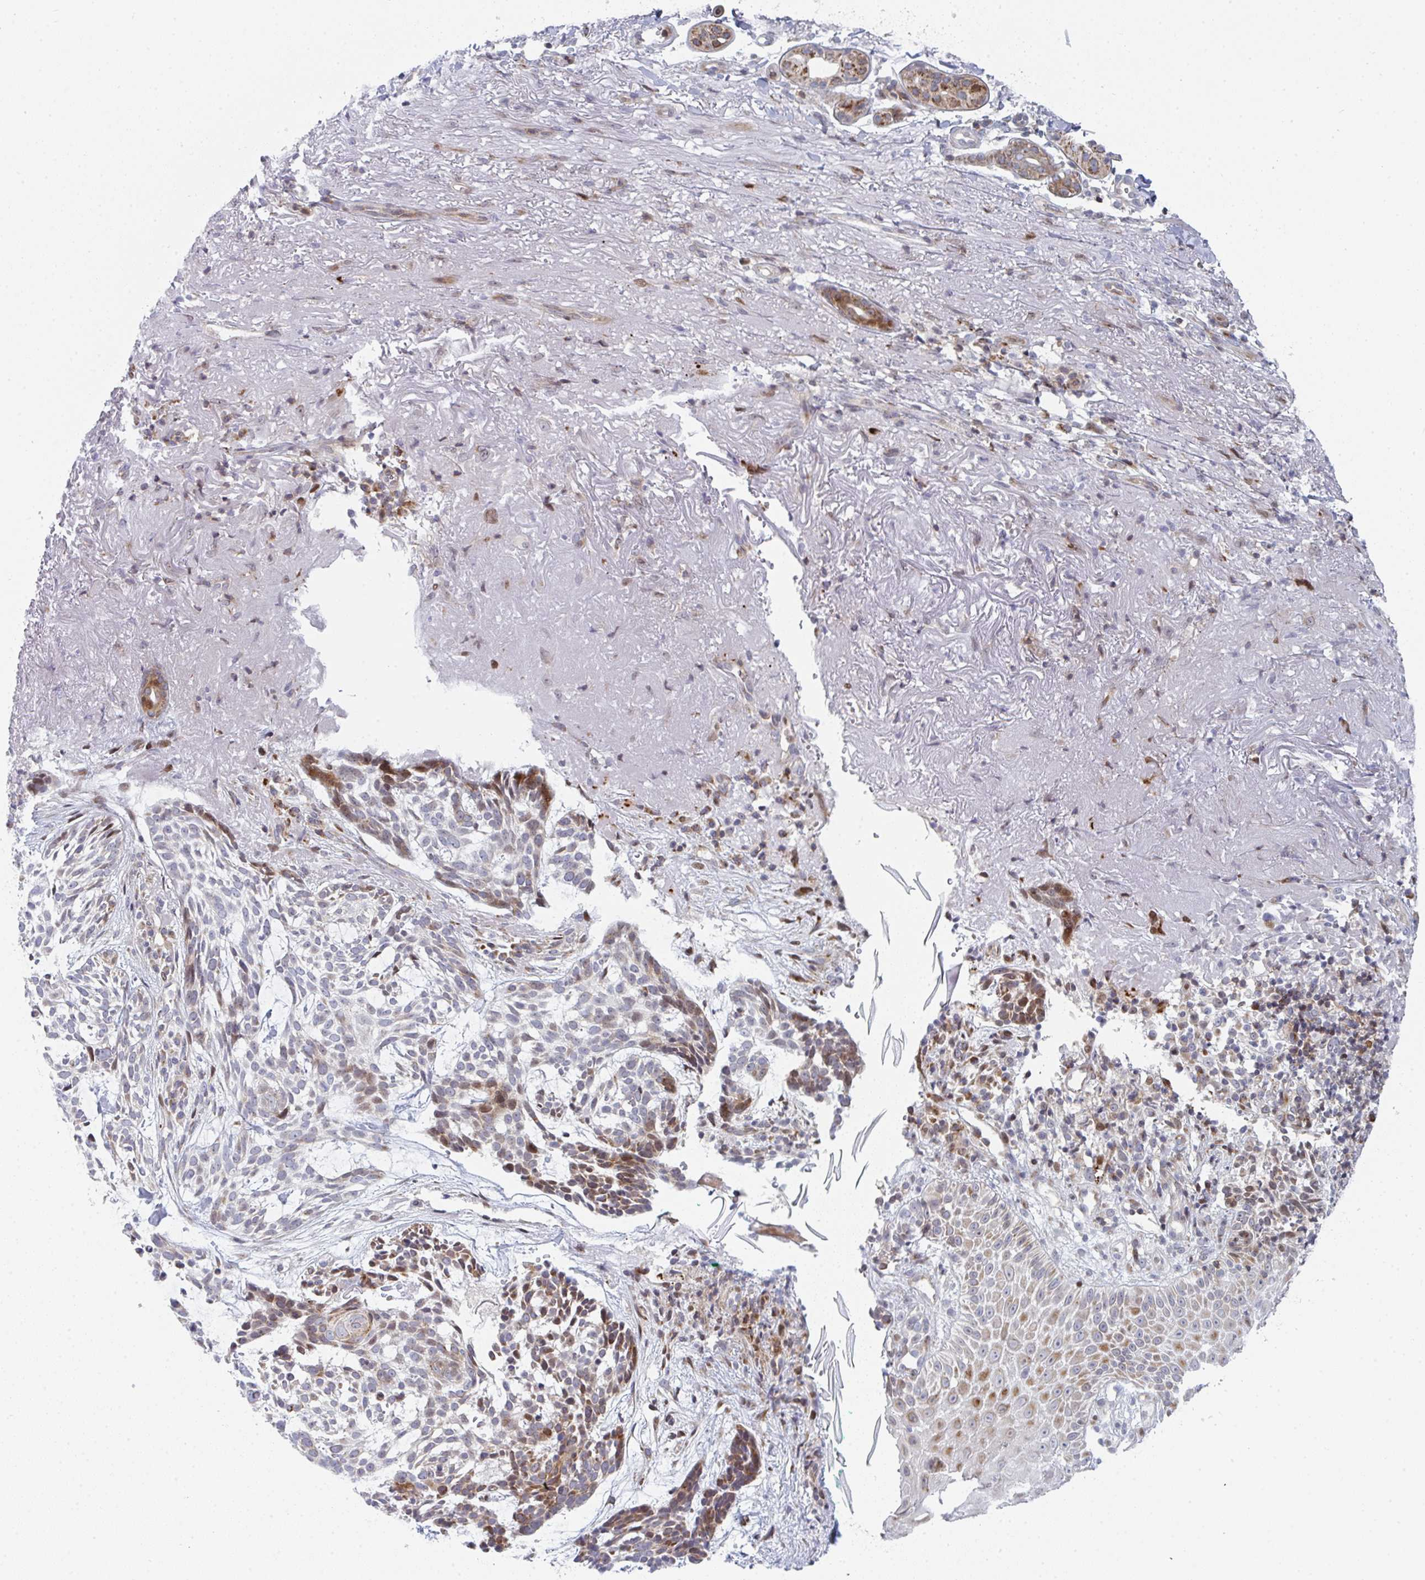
{"staining": {"intensity": "moderate", "quantity": "<25%", "location": "cytoplasmic/membranous,nuclear"}, "tissue": "skin cancer", "cell_type": "Tumor cells", "image_type": "cancer", "snomed": [{"axis": "morphology", "description": "Basal cell carcinoma"}, {"axis": "topography", "description": "Skin"}, {"axis": "topography", "description": "Skin of face"}], "caption": "Immunohistochemistry (IHC) micrograph of skin basal cell carcinoma stained for a protein (brown), which reveals low levels of moderate cytoplasmic/membranous and nuclear expression in about <25% of tumor cells.", "gene": "PRKCH", "patient": {"sex": "female", "age": 80}}